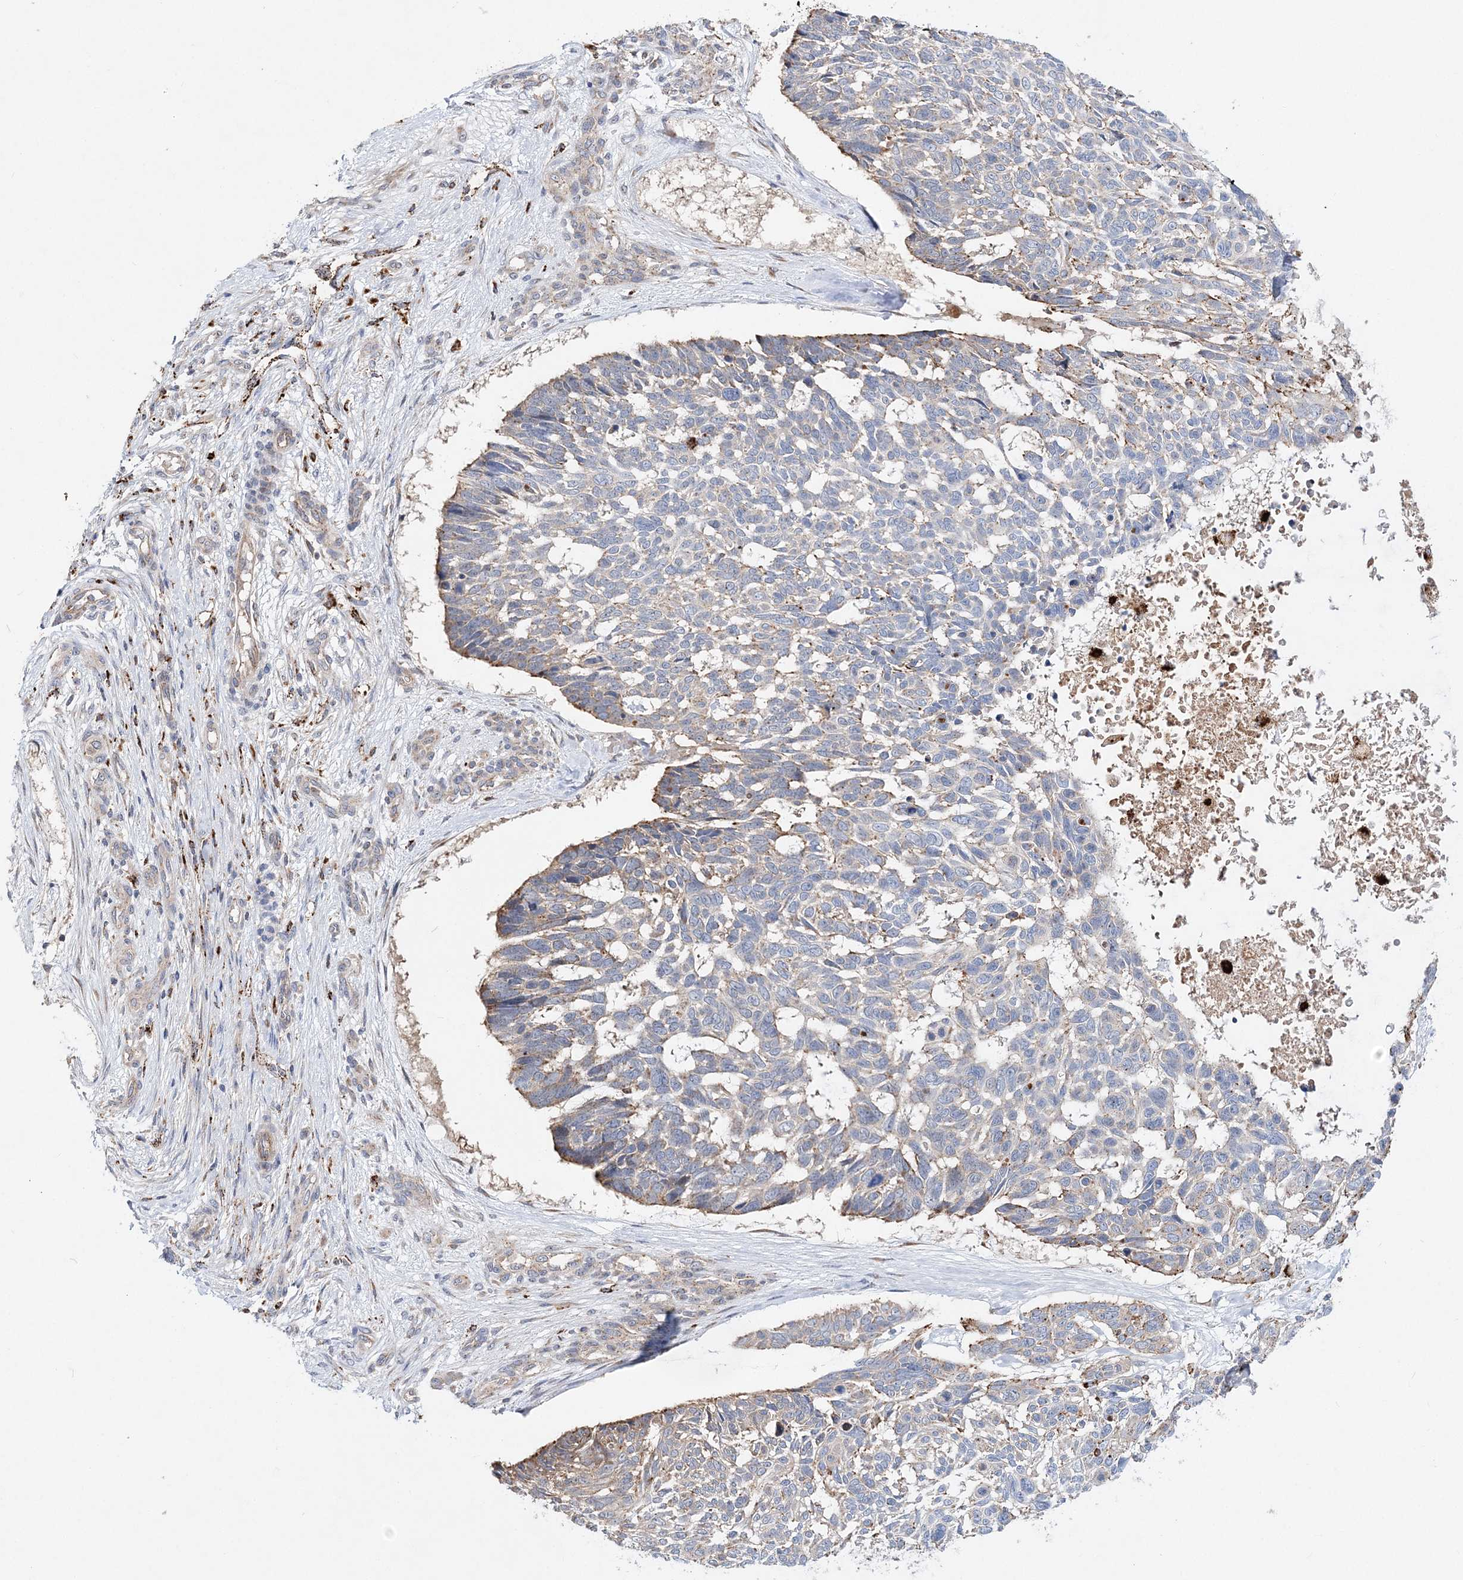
{"staining": {"intensity": "moderate", "quantity": "<25%", "location": "cytoplasmic/membranous"}, "tissue": "skin cancer", "cell_type": "Tumor cells", "image_type": "cancer", "snomed": [{"axis": "morphology", "description": "Basal cell carcinoma"}, {"axis": "topography", "description": "Skin"}], "caption": "Protein analysis of basal cell carcinoma (skin) tissue reveals moderate cytoplasmic/membranous positivity in approximately <25% of tumor cells.", "gene": "C3orf38", "patient": {"sex": "male", "age": 88}}